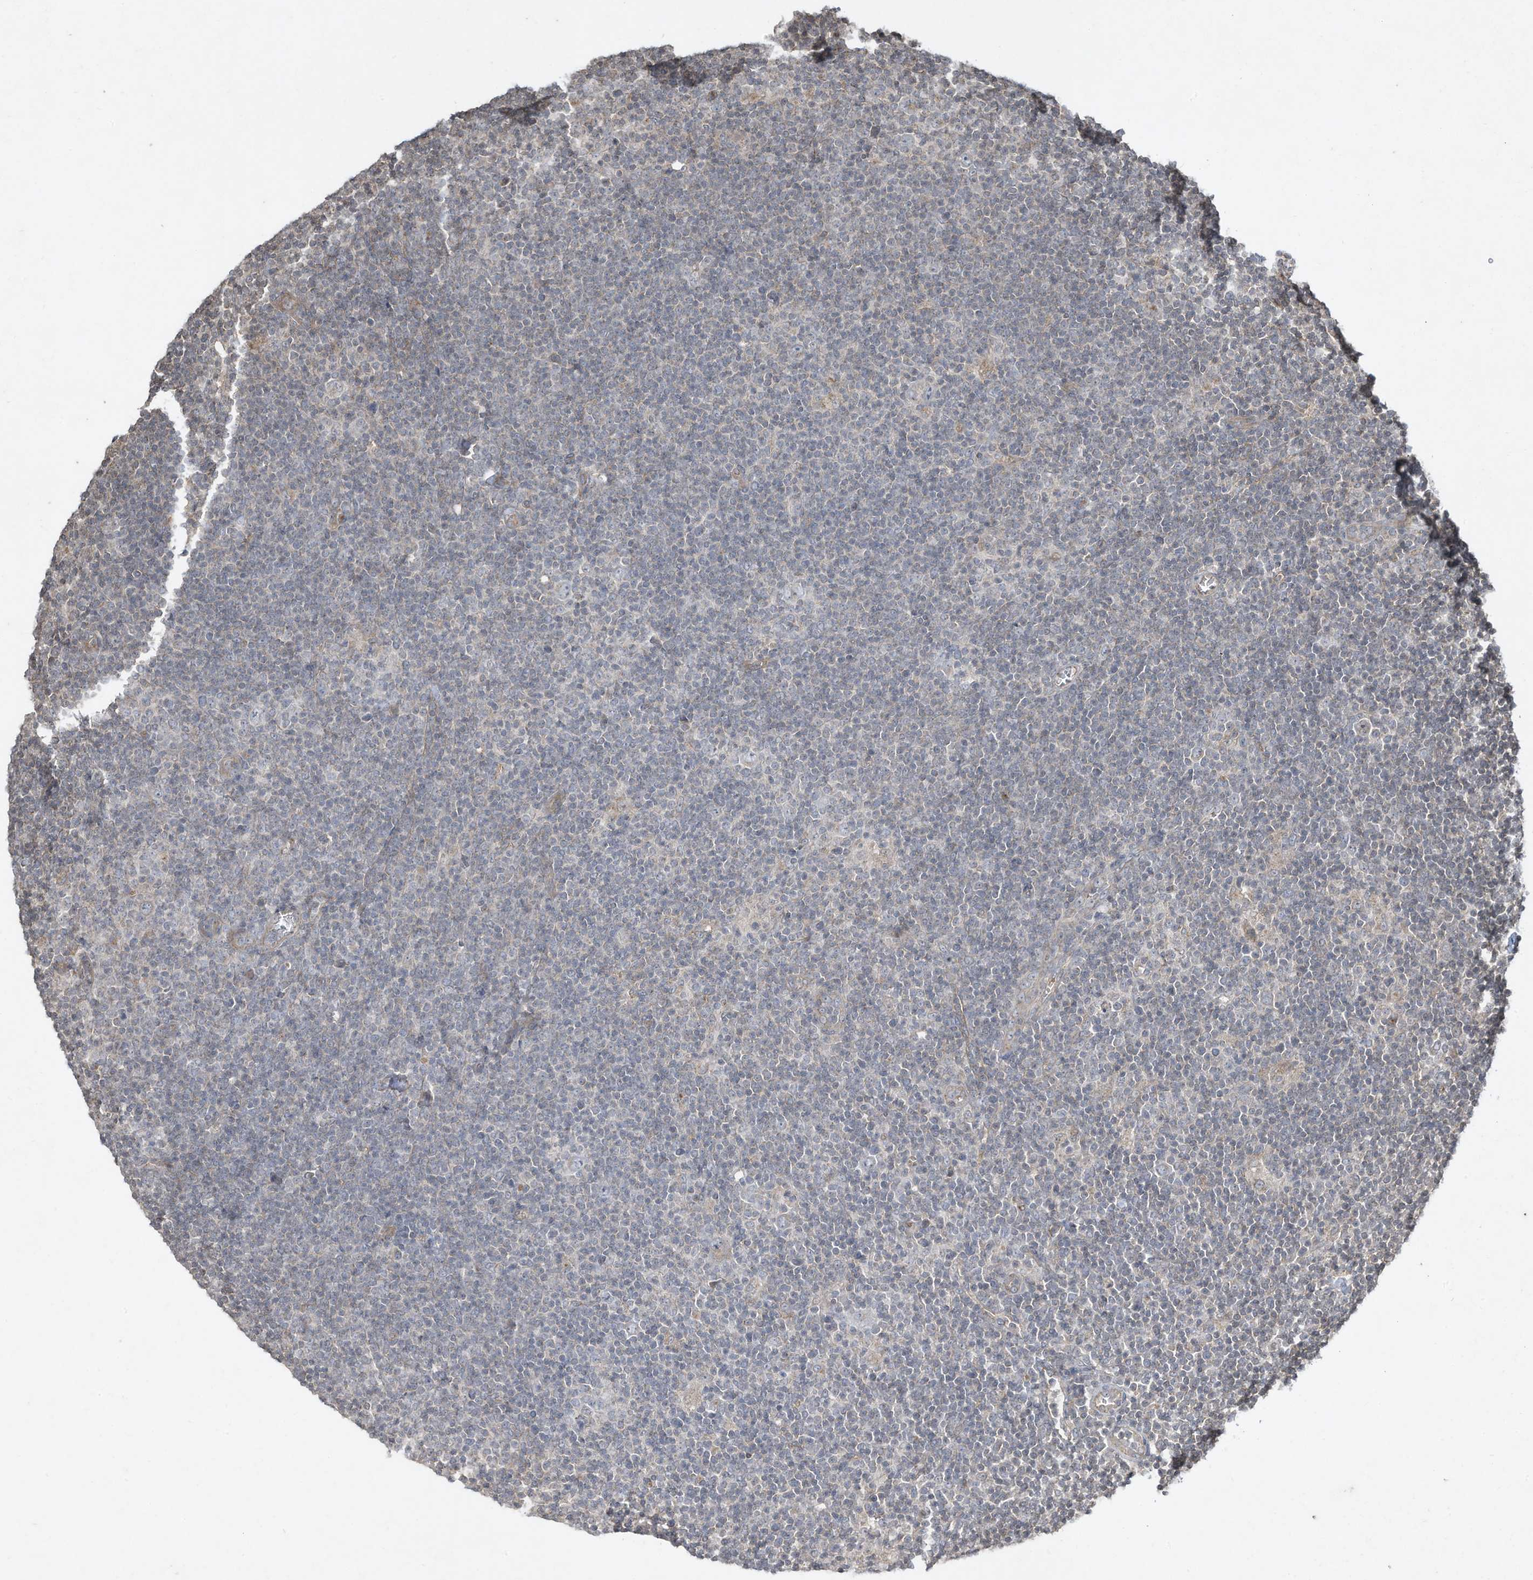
{"staining": {"intensity": "negative", "quantity": "none", "location": "none"}, "tissue": "lymphoma", "cell_type": "Tumor cells", "image_type": "cancer", "snomed": [{"axis": "morphology", "description": "Hodgkin's disease, NOS"}, {"axis": "topography", "description": "Lymph node"}], "caption": "The histopathology image exhibits no significant expression in tumor cells of lymphoma.", "gene": "MATN2", "patient": {"sex": "female", "age": 57}}